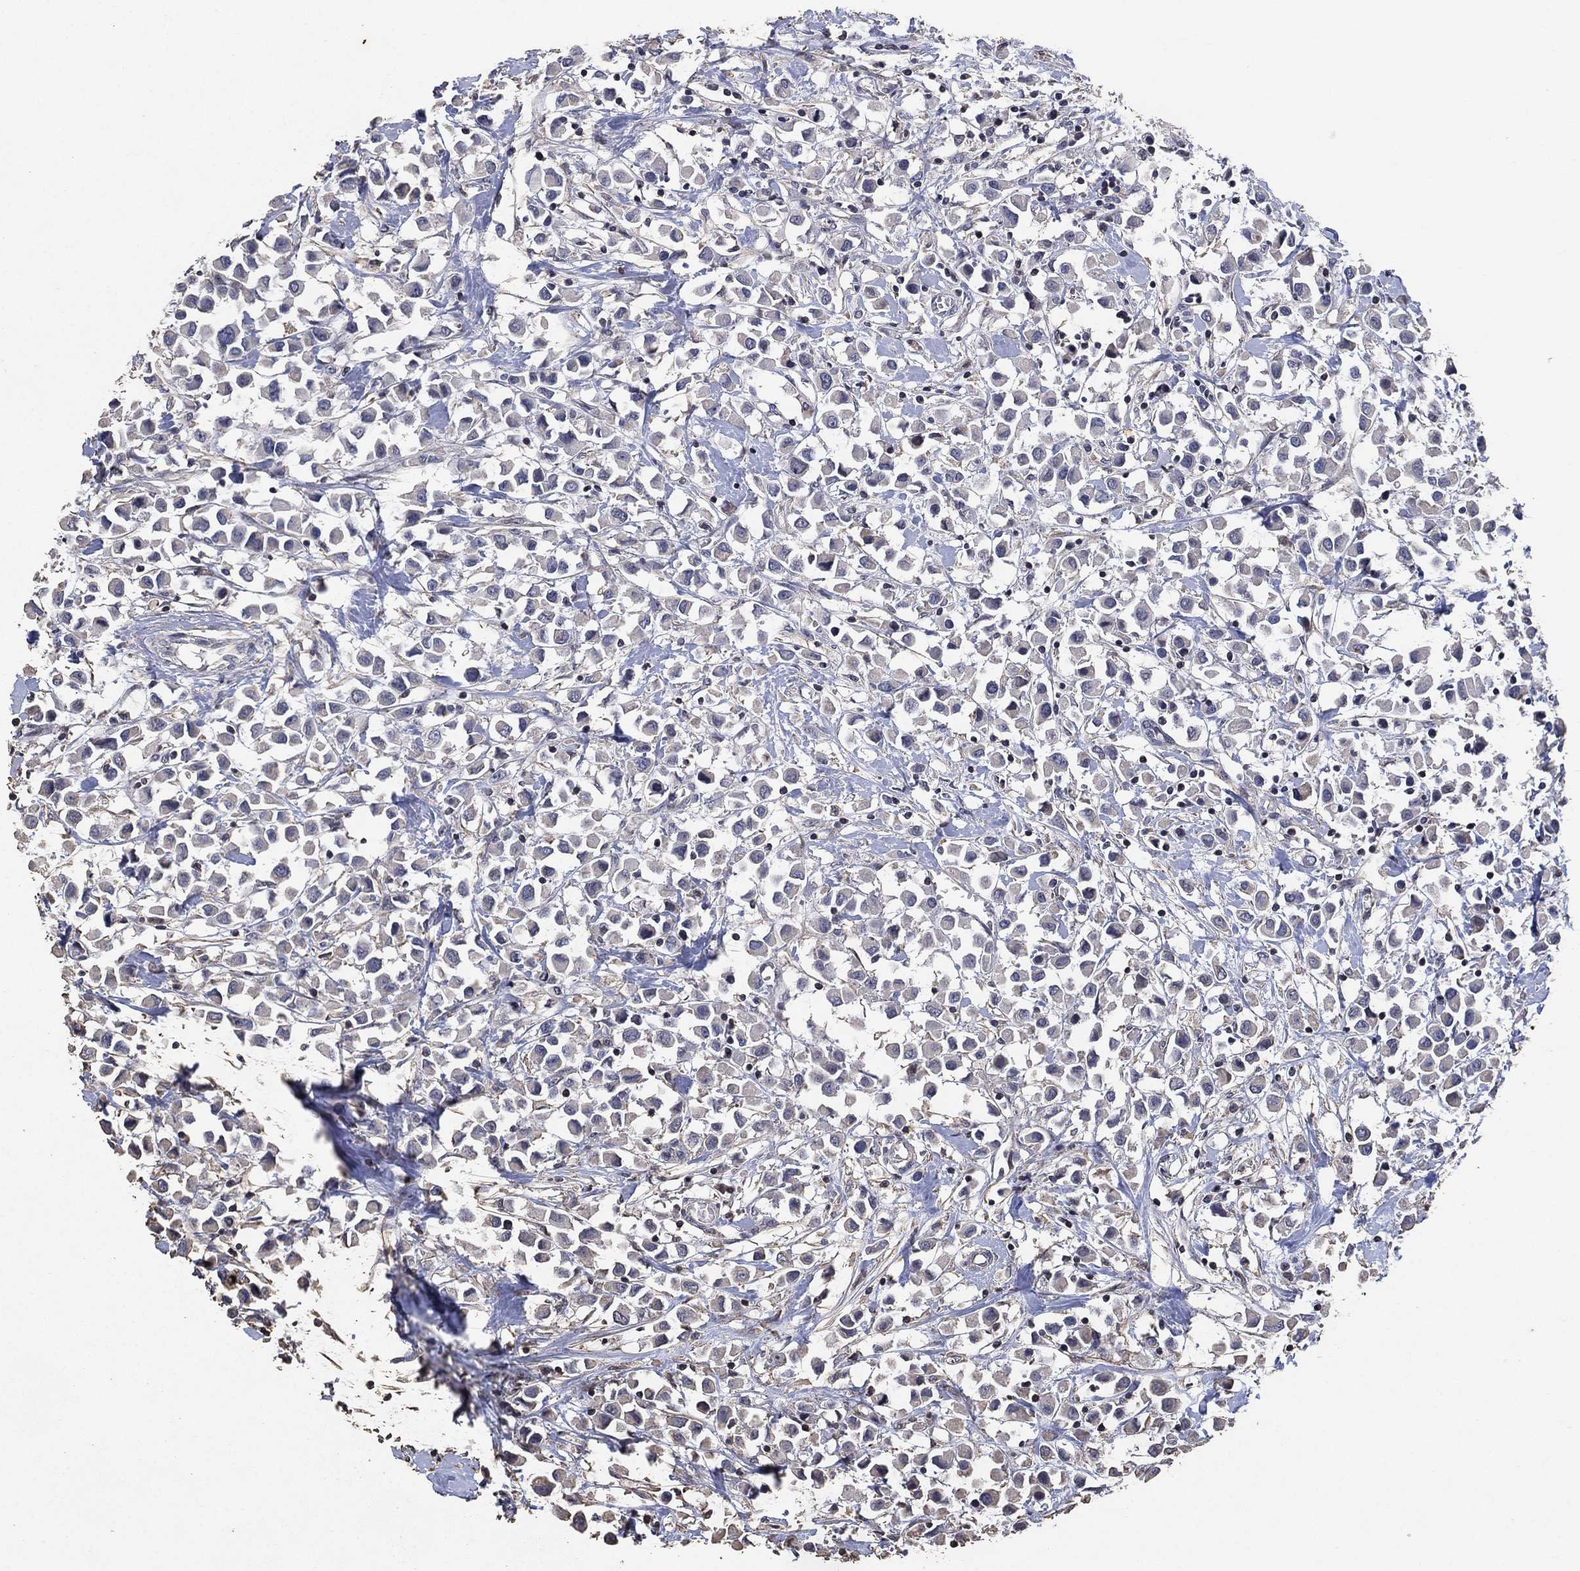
{"staining": {"intensity": "negative", "quantity": "none", "location": "none"}, "tissue": "breast cancer", "cell_type": "Tumor cells", "image_type": "cancer", "snomed": [{"axis": "morphology", "description": "Duct carcinoma"}, {"axis": "topography", "description": "Breast"}], "caption": "Tumor cells are negative for brown protein staining in intraductal carcinoma (breast).", "gene": "ADPRHL1", "patient": {"sex": "female", "age": 61}}